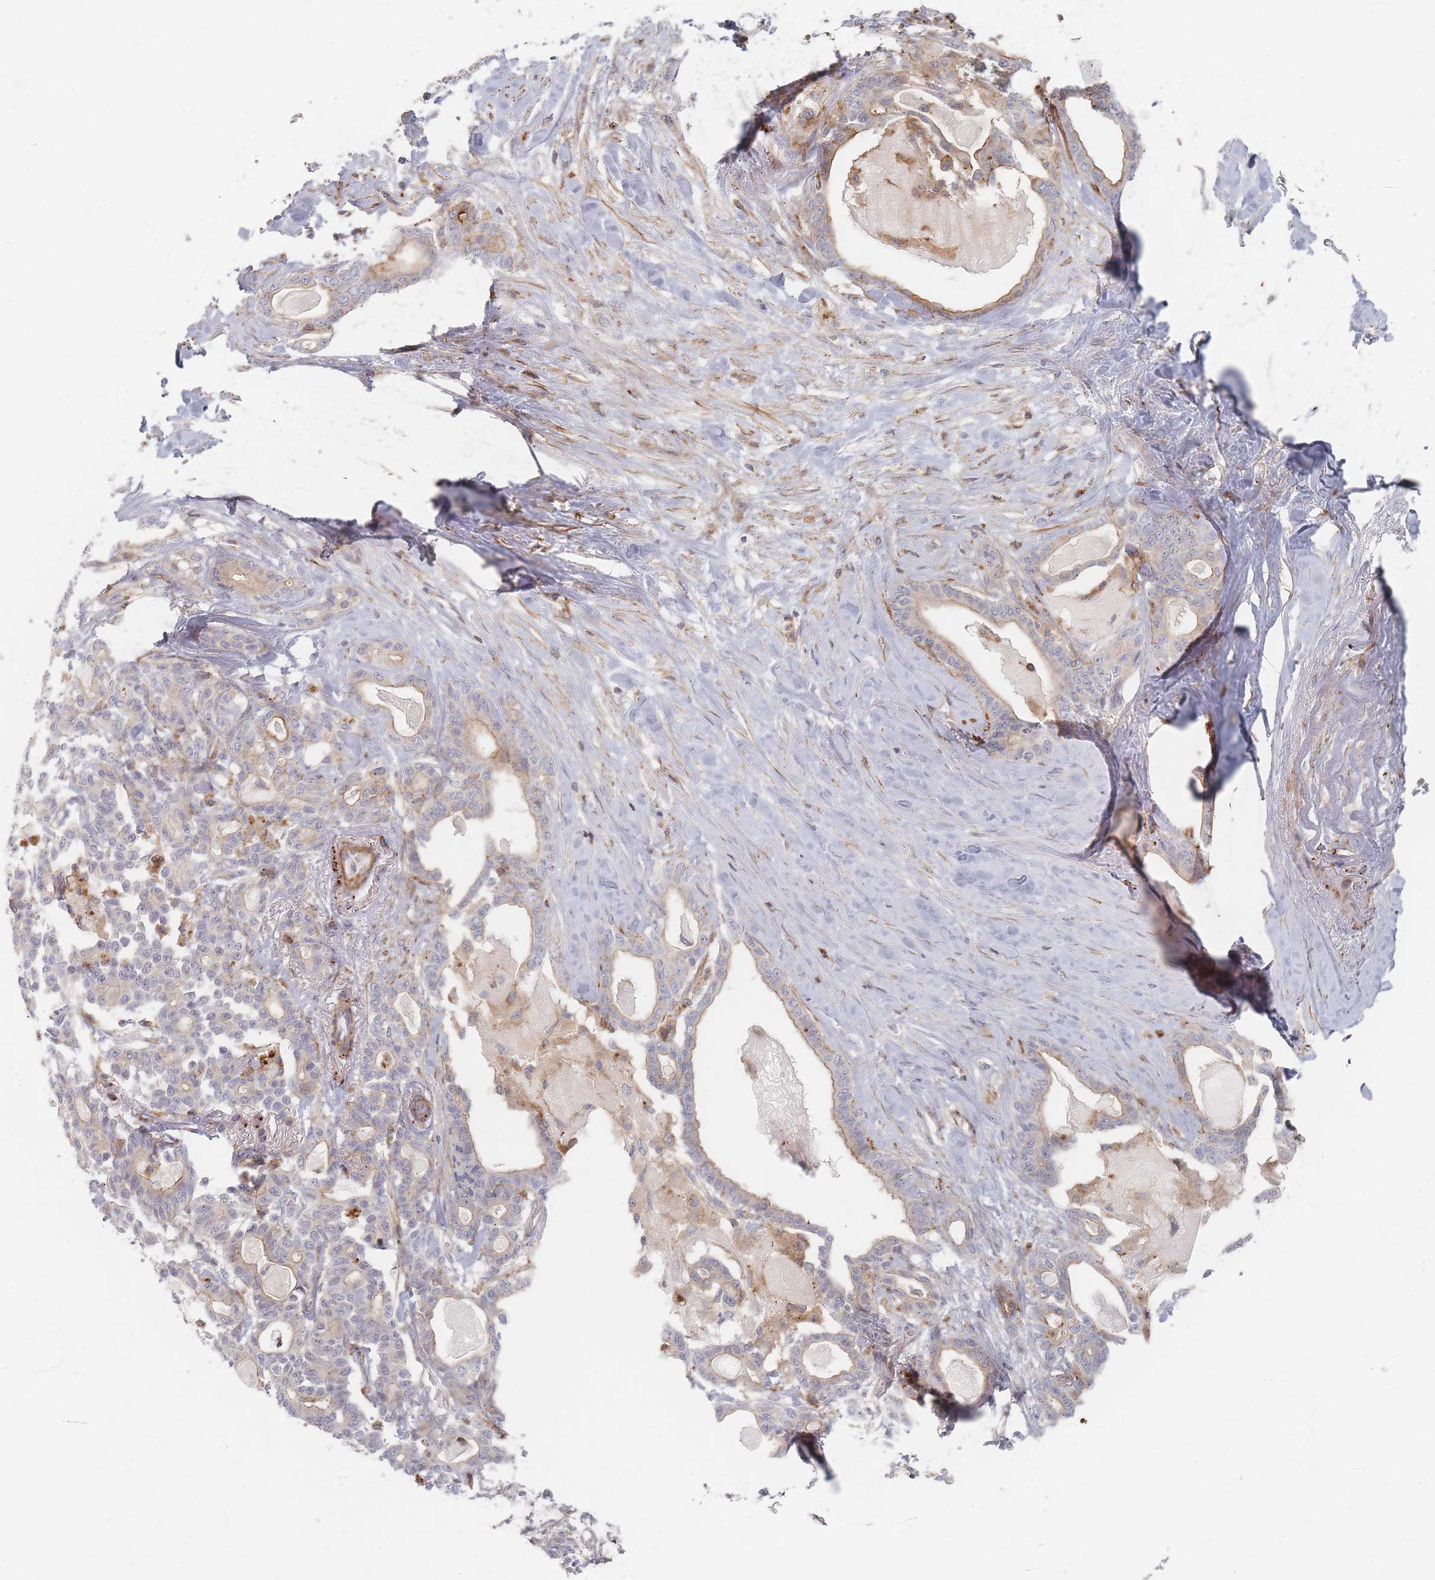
{"staining": {"intensity": "moderate", "quantity": "25%-75%", "location": "cytoplasmic/membranous"}, "tissue": "pancreatic cancer", "cell_type": "Tumor cells", "image_type": "cancer", "snomed": [{"axis": "morphology", "description": "Adenocarcinoma, NOS"}, {"axis": "topography", "description": "Pancreas"}], "caption": "Human adenocarcinoma (pancreatic) stained for a protein (brown) displays moderate cytoplasmic/membranous positive positivity in approximately 25%-75% of tumor cells.", "gene": "ZNF852", "patient": {"sex": "male", "age": 63}}